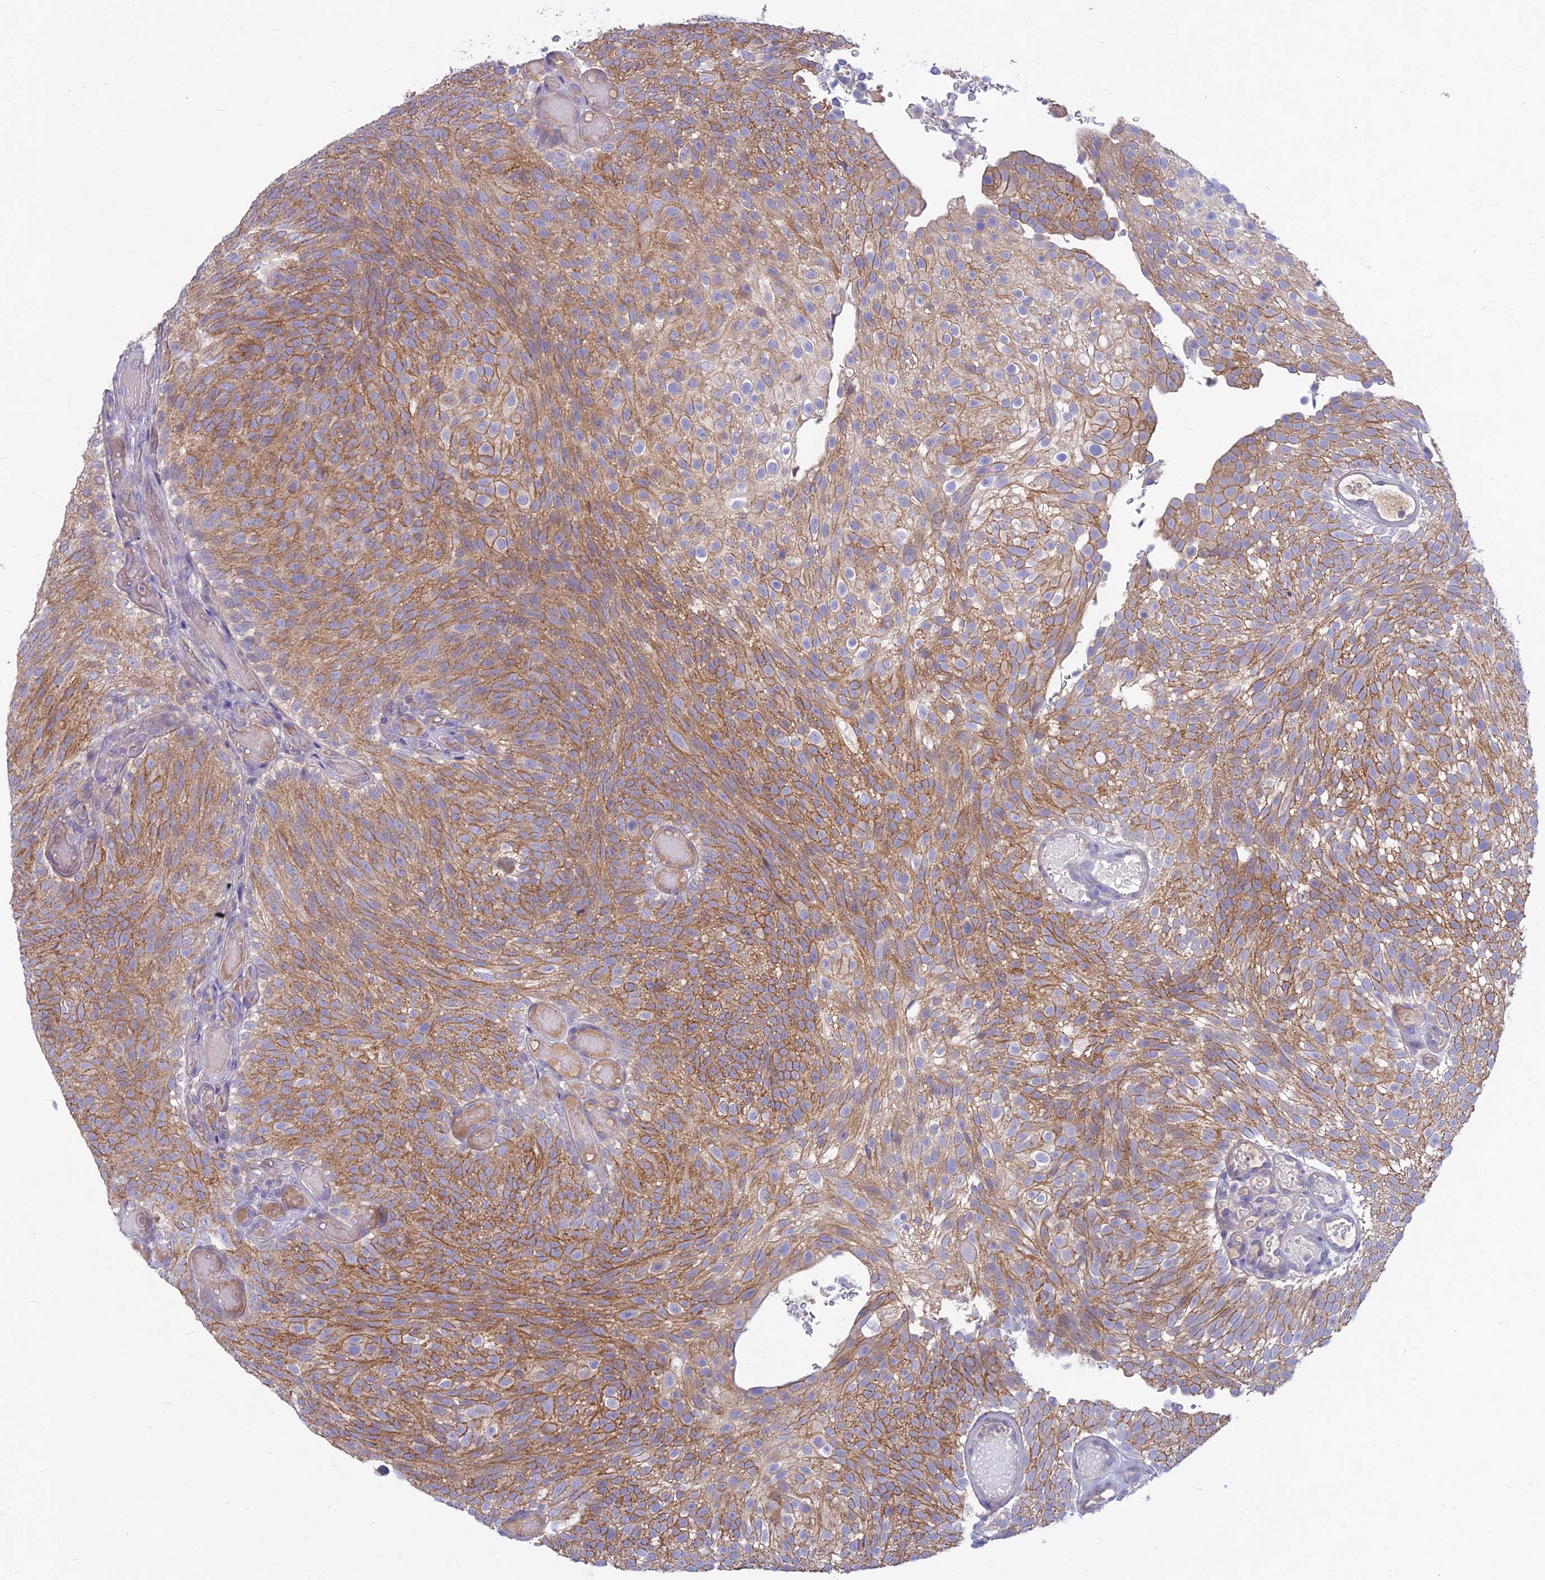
{"staining": {"intensity": "moderate", "quantity": ">75%", "location": "cytoplasmic/membranous"}, "tissue": "urothelial cancer", "cell_type": "Tumor cells", "image_type": "cancer", "snomed": [{"axis": "morphology", "description": "Urothelial carcinoma, Low grade"}, {"axis": "topography", "description": "Urinary bladder"}], "caption": "Protein staining displays moderate cytoplasmic/membranous staining in about >75% of tumor cells in urothelial carcinoma (low-grade).", "gene": "PZP", "patient": {"sex": "male", "age": 78}}